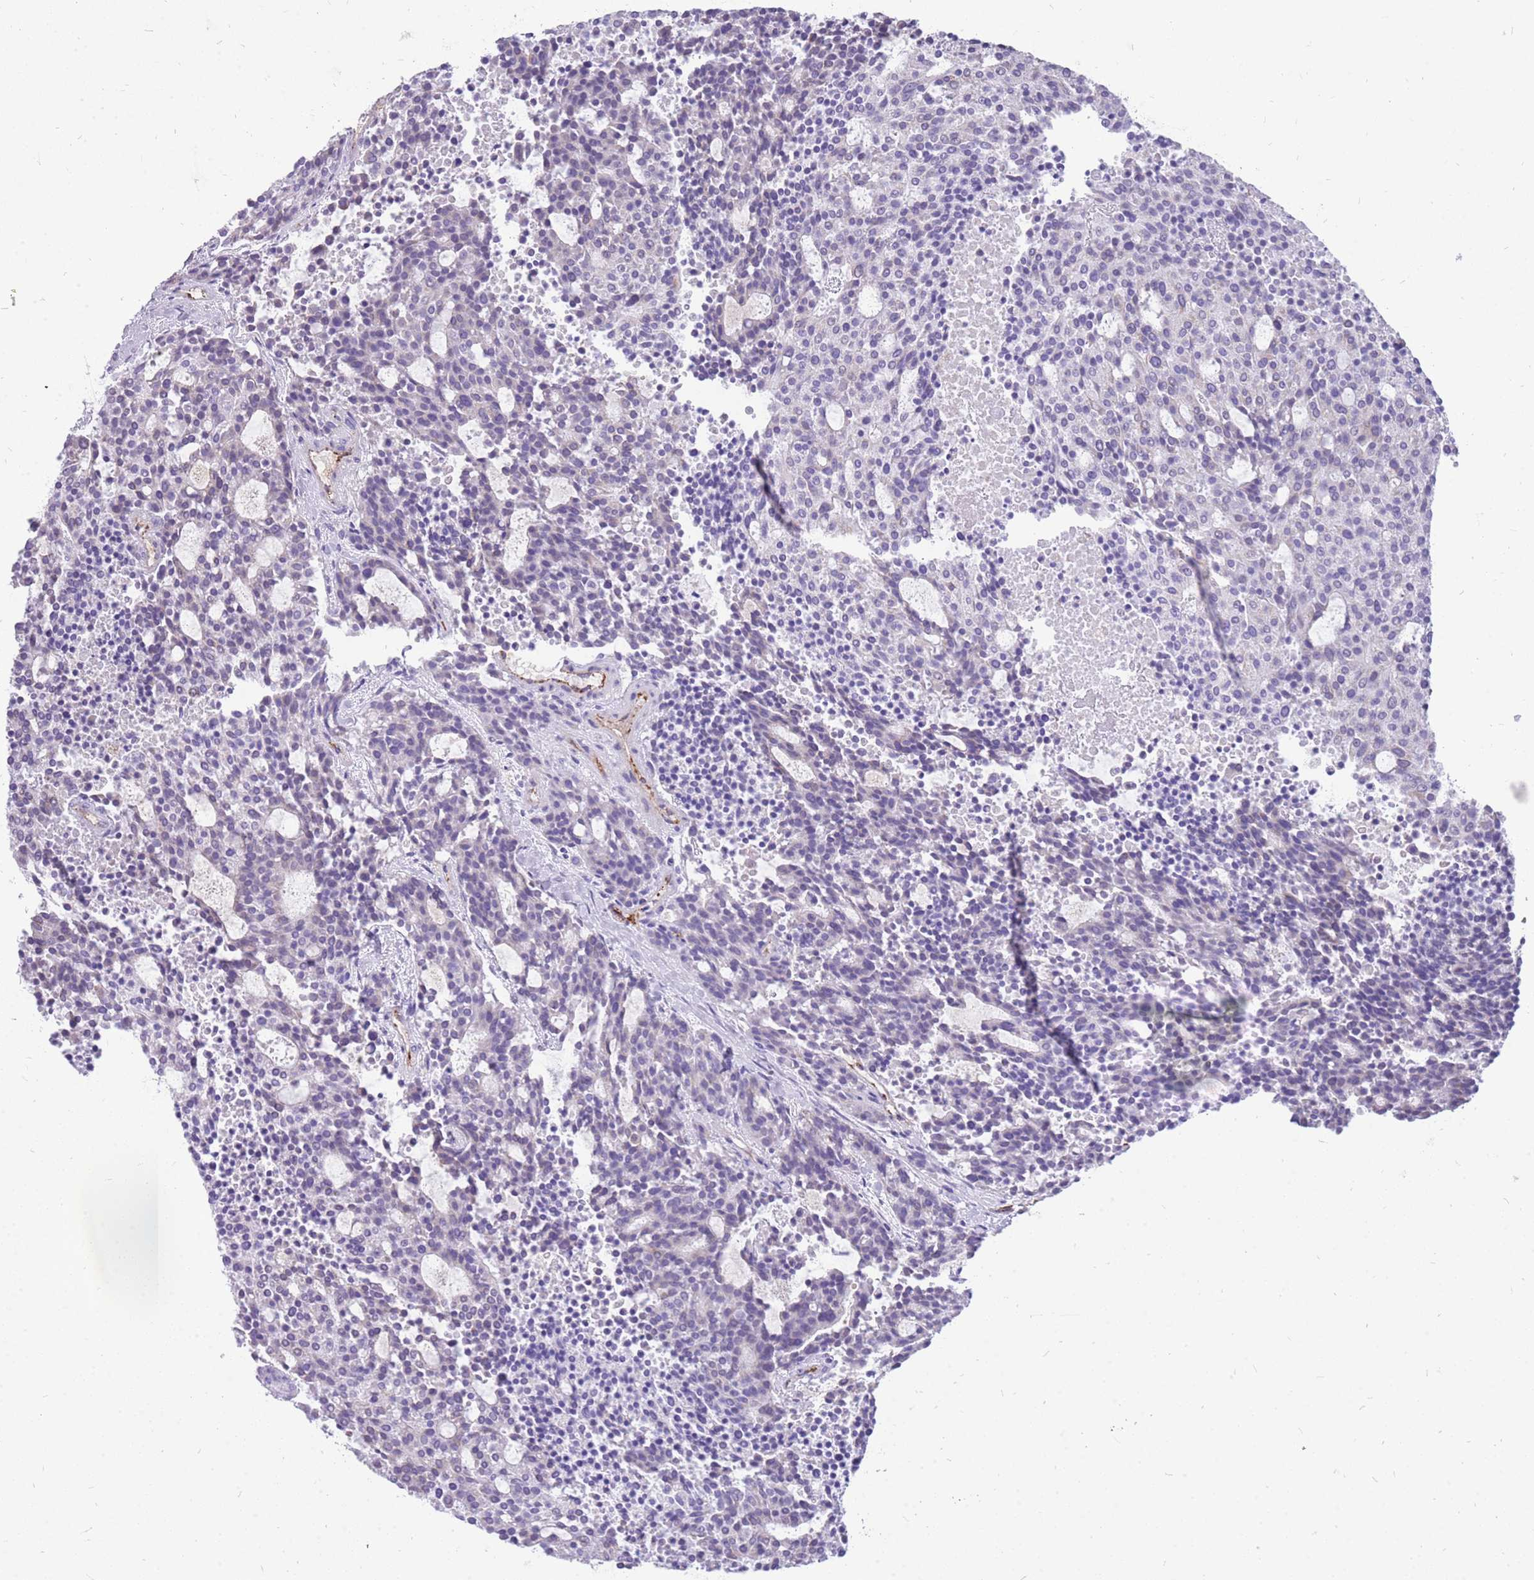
{"staining": {"intensity": "negative", "quantity": "none", "location": "none"}, "tissue": "carcinoid", "cell_type": "Tumor cells", "image_type": "cancer", "snomed": [{"axis": "morphology", "description": "Carcinoid, malignant, NOS"}, {"axis": "topography", "description": "Pancreas"}], "caption": "There is no significant staining in tumor cells of carcinoid.", "gene": "PCNX1", "patient": {"sex": "female", "age": 54}}